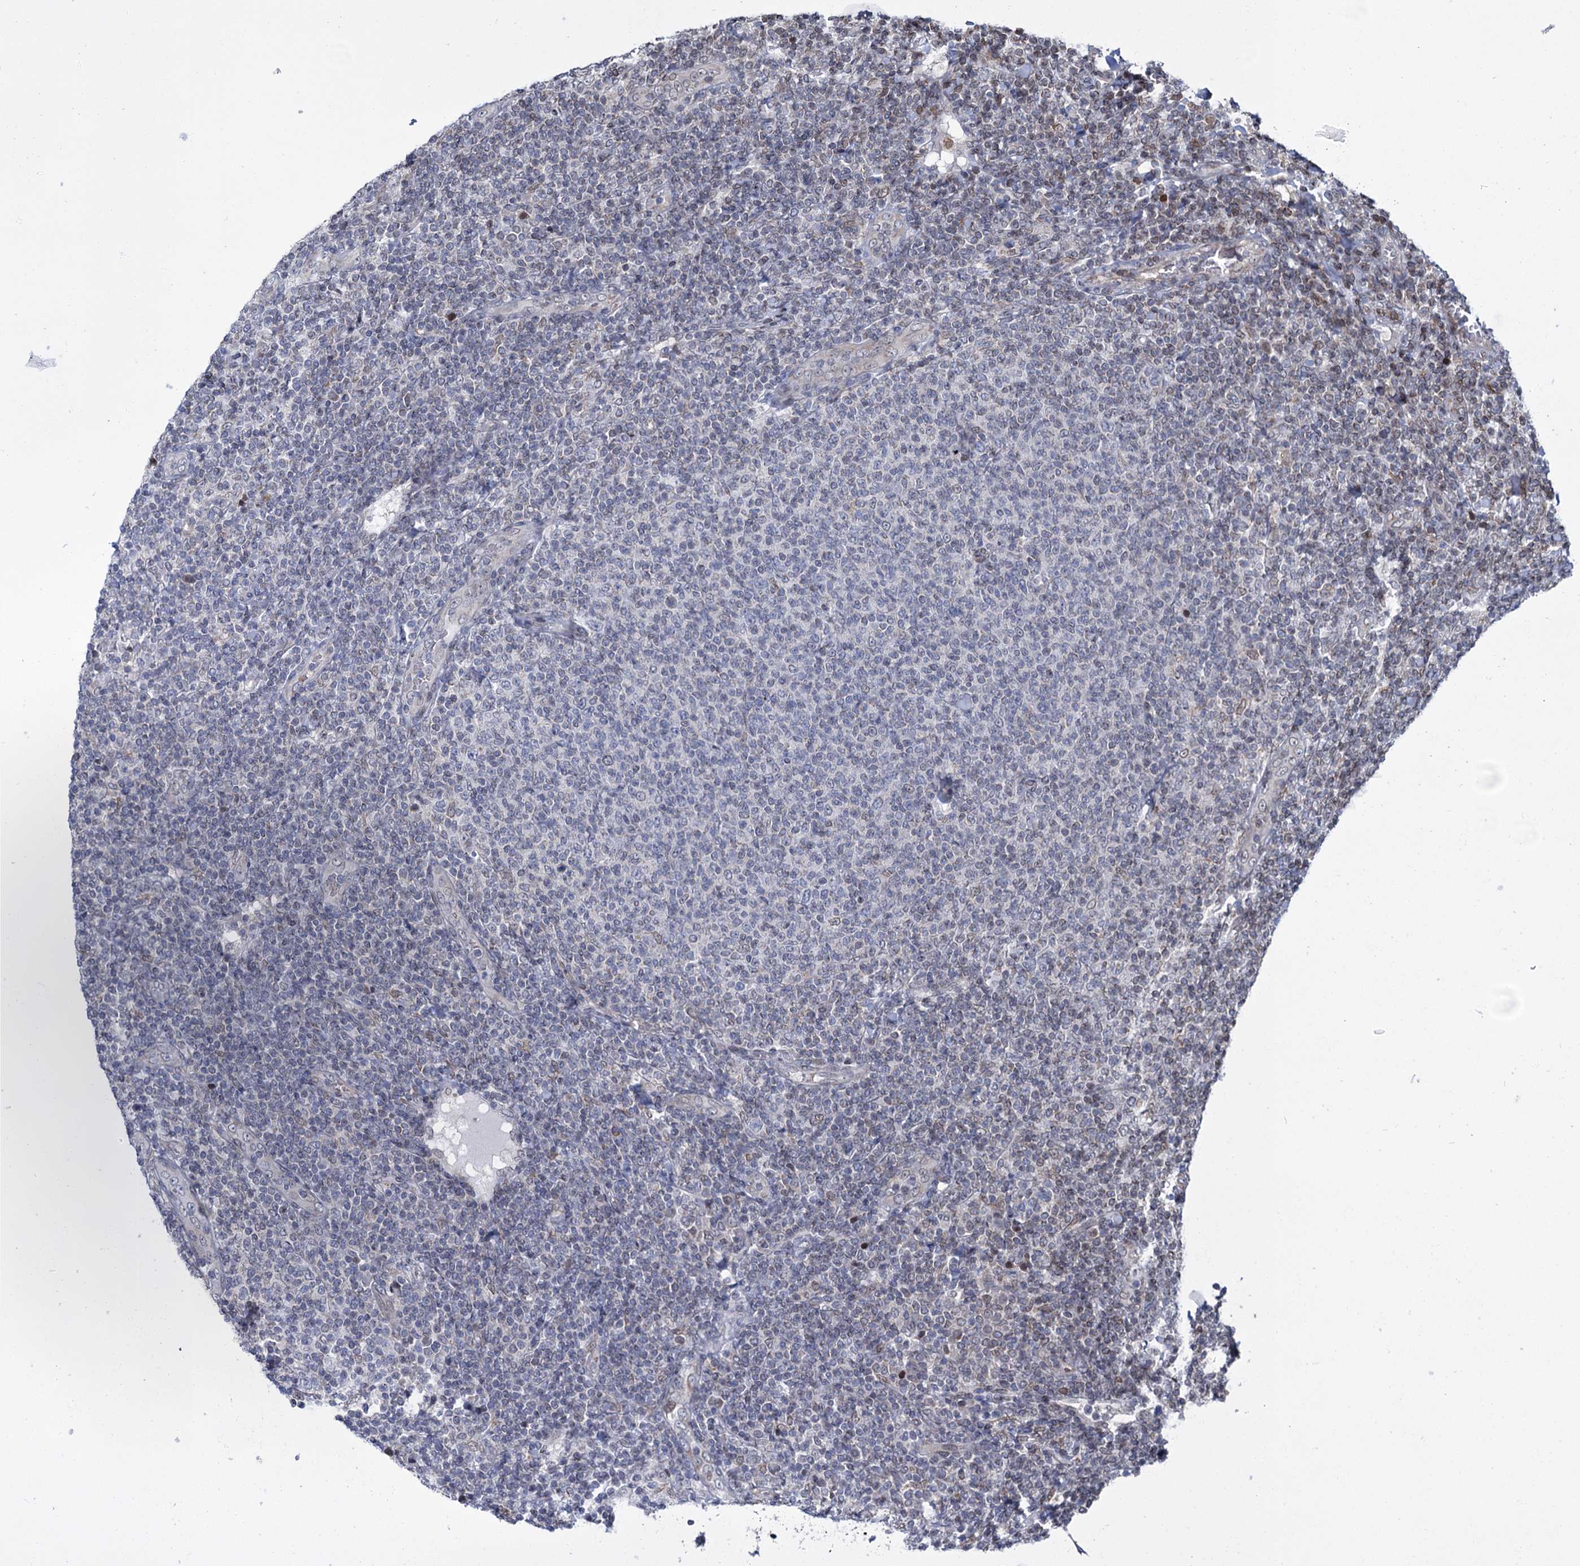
{"staining": {"intensity": "negative", "quantity": "none", "location": "none"}, "tissue": "lymphoma", "cell_type": "Tumor cells", "image_type": "cancer", "snomed": [{"axis": "morphology", "description": "Malignant lymphoma, non-Hodgkin's type, Low grade"}, {"axis": "topography", "description": "Lymph node"}], "caption": "DAB (3,3'-diaminobenzidine) immunohistochemical staining of low-grade malignant lymphoma, non-Hodgkin's type reveals no significant staining in tumor cells. The staining was performed using DAB to visualize the protein expression in brown, while the nuclei were stained in blue with hematoxylin (Magnification: 20x).", "gene": "CFAP46", "patient": {"sex": "male", "age": 66}}